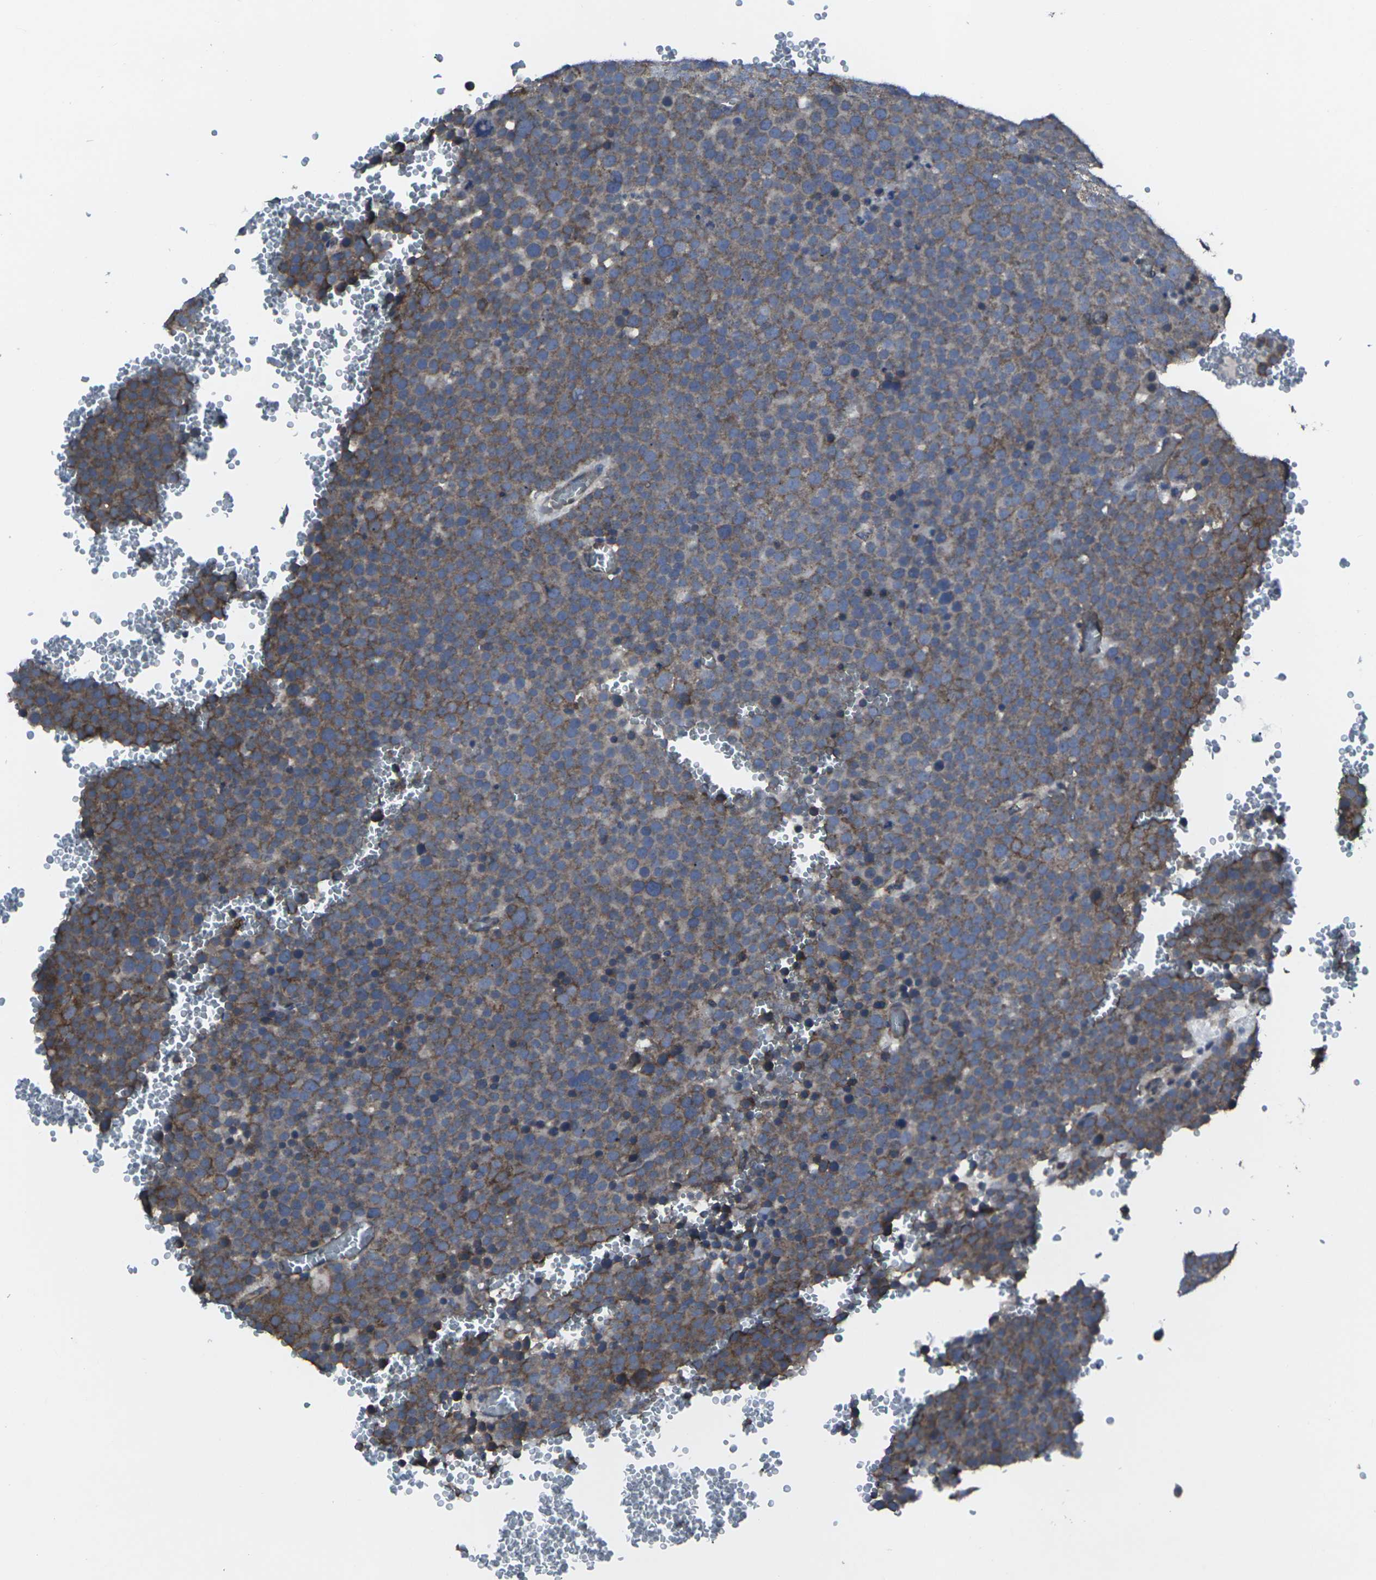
{"staining": {"intensity": "moderate", "quantity": ">75%", "location": "cytoplasmic/membranous"}, "tissue": "testis cancer", "cell_type": "Tumor cells", "image_type": "cancer", "snomed": [{"axis": "morphology", "description": "Seminoma, NOS"}, {"axis": "topography", "description": "Testis"}], "caption": "An image of testis cancer stained for a protein demonstrates moderate cytoplasmic/membranous brown staining in tumor cells.", "gene": "MAPKAPK2", "patient": {"sex": "male", "age": 71}}